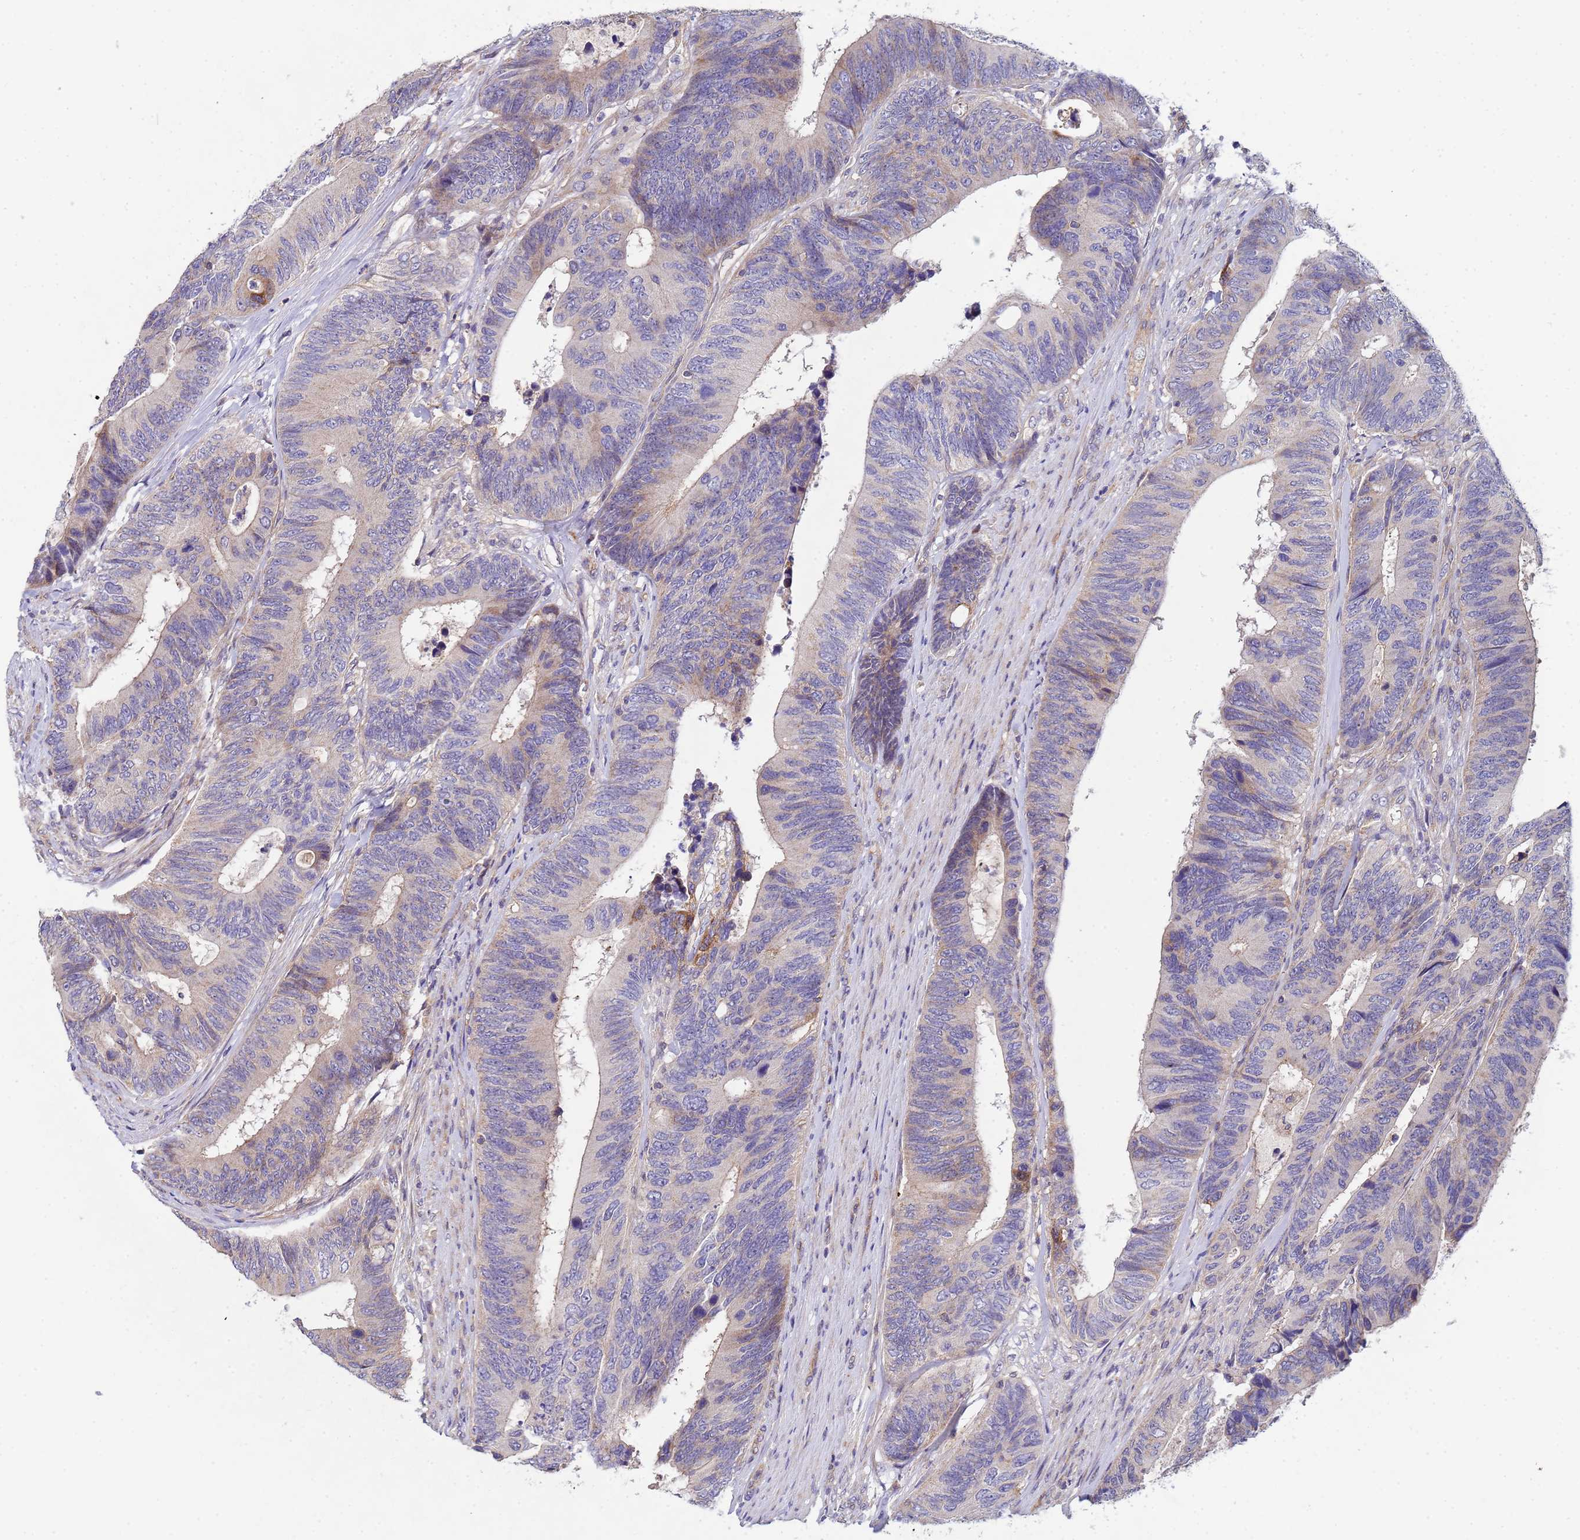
{"staining": {"intensity": "weak", "quantity": "<25%", "location": "cytoplasmic/membranous"}, "tissue": "colorectal cancer", "cell_type": "Tumor cells", "image_type": "cancer", "snomed": [{"axis": "morphology", "description": "Adenocarcinoma, NOS"}, {"axis": "topography", "description": "Colon"}], "caption": "An immunohistochemistry histopathology image of adenocarcinoma (colorectal) is shown. There is no staining in tumor cells of adenocarcinoma (colorectal).", "gene": "CDC34", "patient": {"sex": "male", "age": 87}}